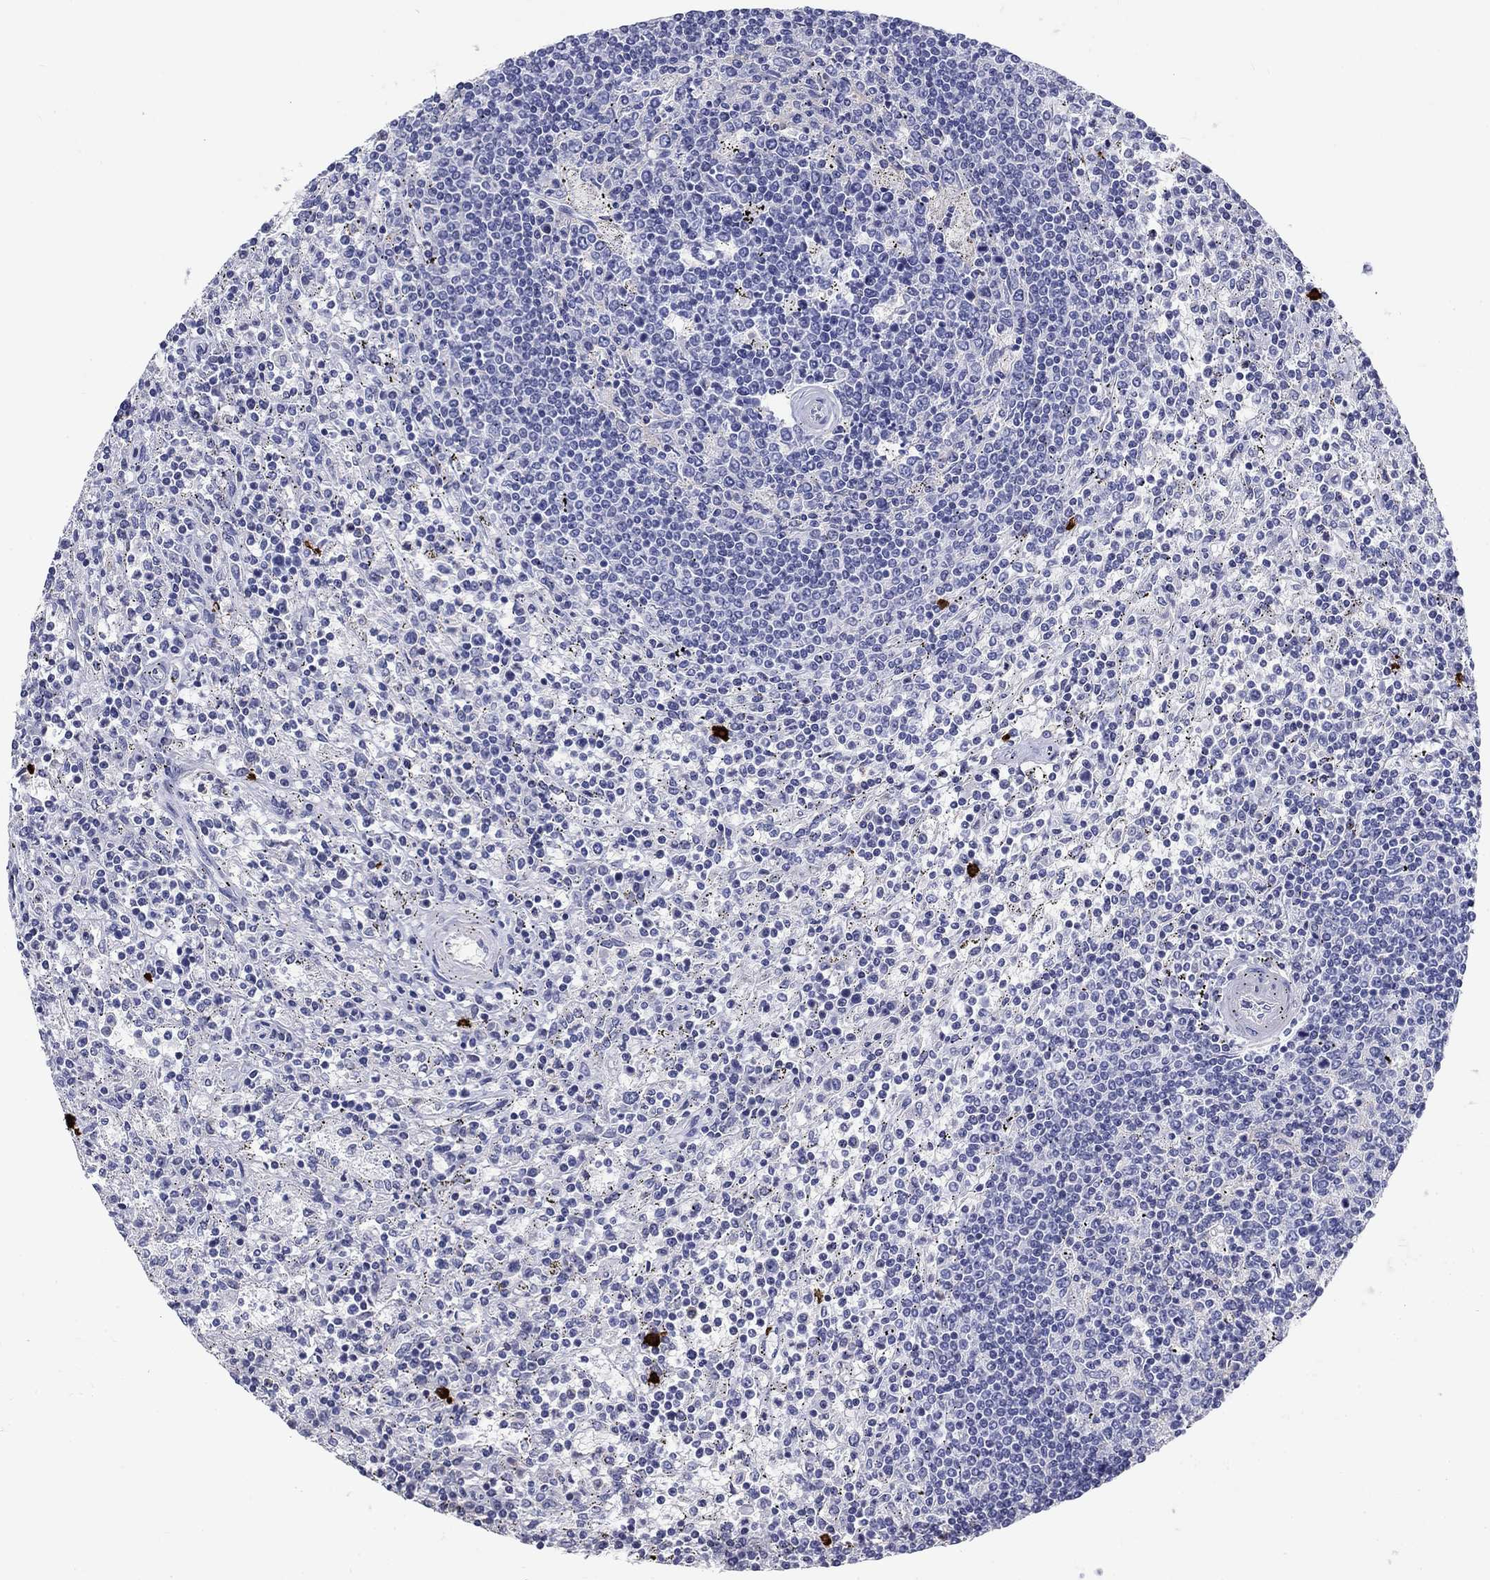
{"staining": {"intensity": "negative", "quantity": "none", "location": "none"}, "tissue": "lymphoma", "cell_type": "Tumor cells", "image_type": "cancer", "snomed": [{"axis": "morphology", "description": "Malignant lymphoma, non-Hodgkin's type, Low grade"}, {"axis": "topography", "description": "Spleen"}], "caption": "High magnification brightfield microscopy of lymphoma stained with DAB (brown) and counterstained with hematoxylin (blue): tumor cells show no significant positivity.", "gene": "CD40LG", "patient": {"sex": "male", "age": 62}}